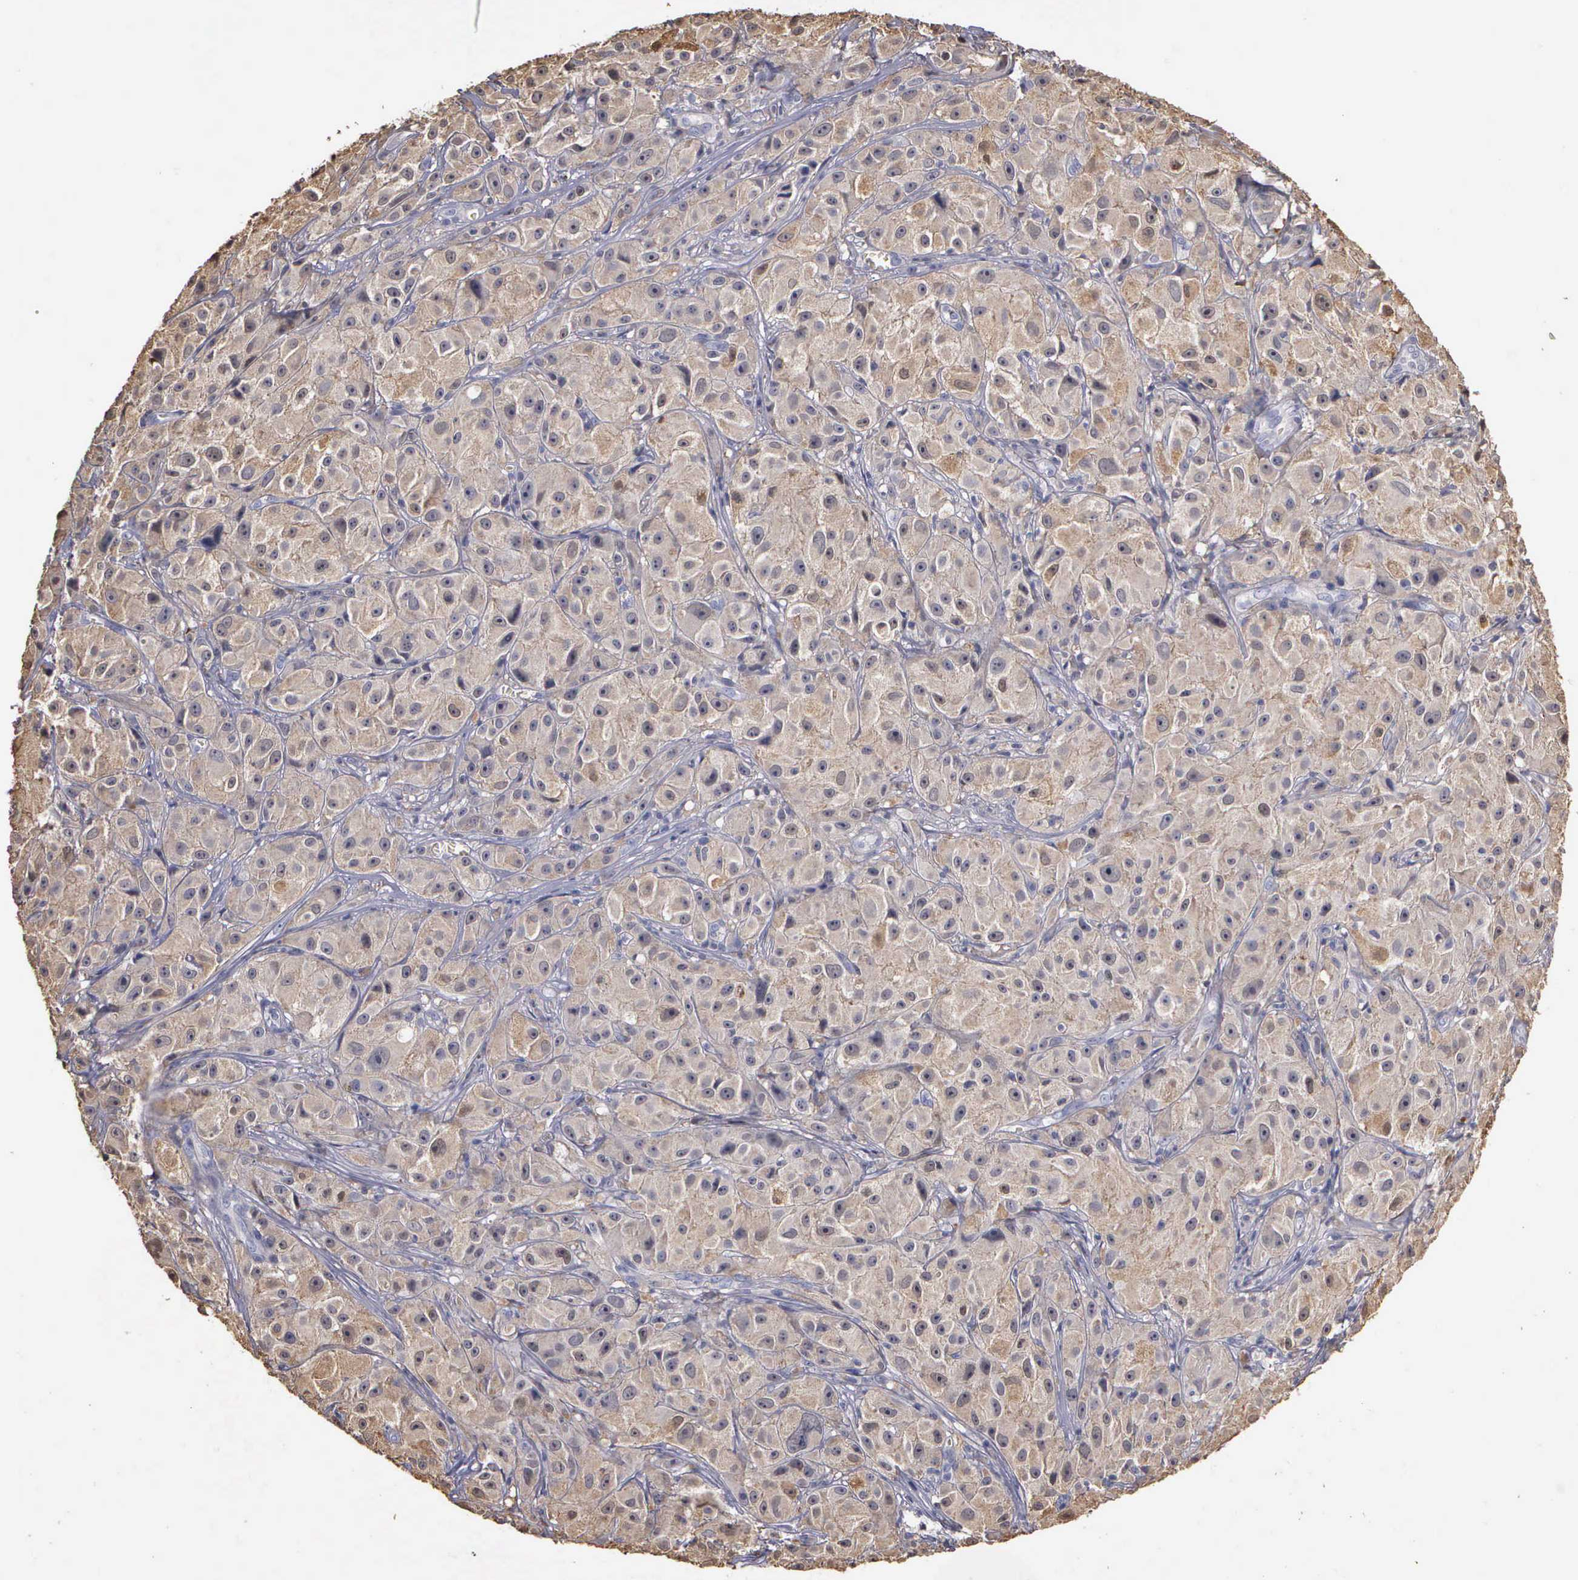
{"staining": {"intensity": "weak", "quantity": ">75%", "location": "cytoplasmic/membranous"}, "tissue": "melanoma", "cell_type": "Tumor cells", "image_type": "cancer", "snomed": [{"axis": "morphology", "description": "Malignant melanoma, NOS"}, {"axis": "topography", "description": "Skin"}], "caption": "Malignant melanoma tissue displays weak cytoplasmic/membranous staining in about >75% of tumor cells, visualized by immunohistochemistry.", "gene": "ENO3", "patient": {"sex": "male", "age": 56}}